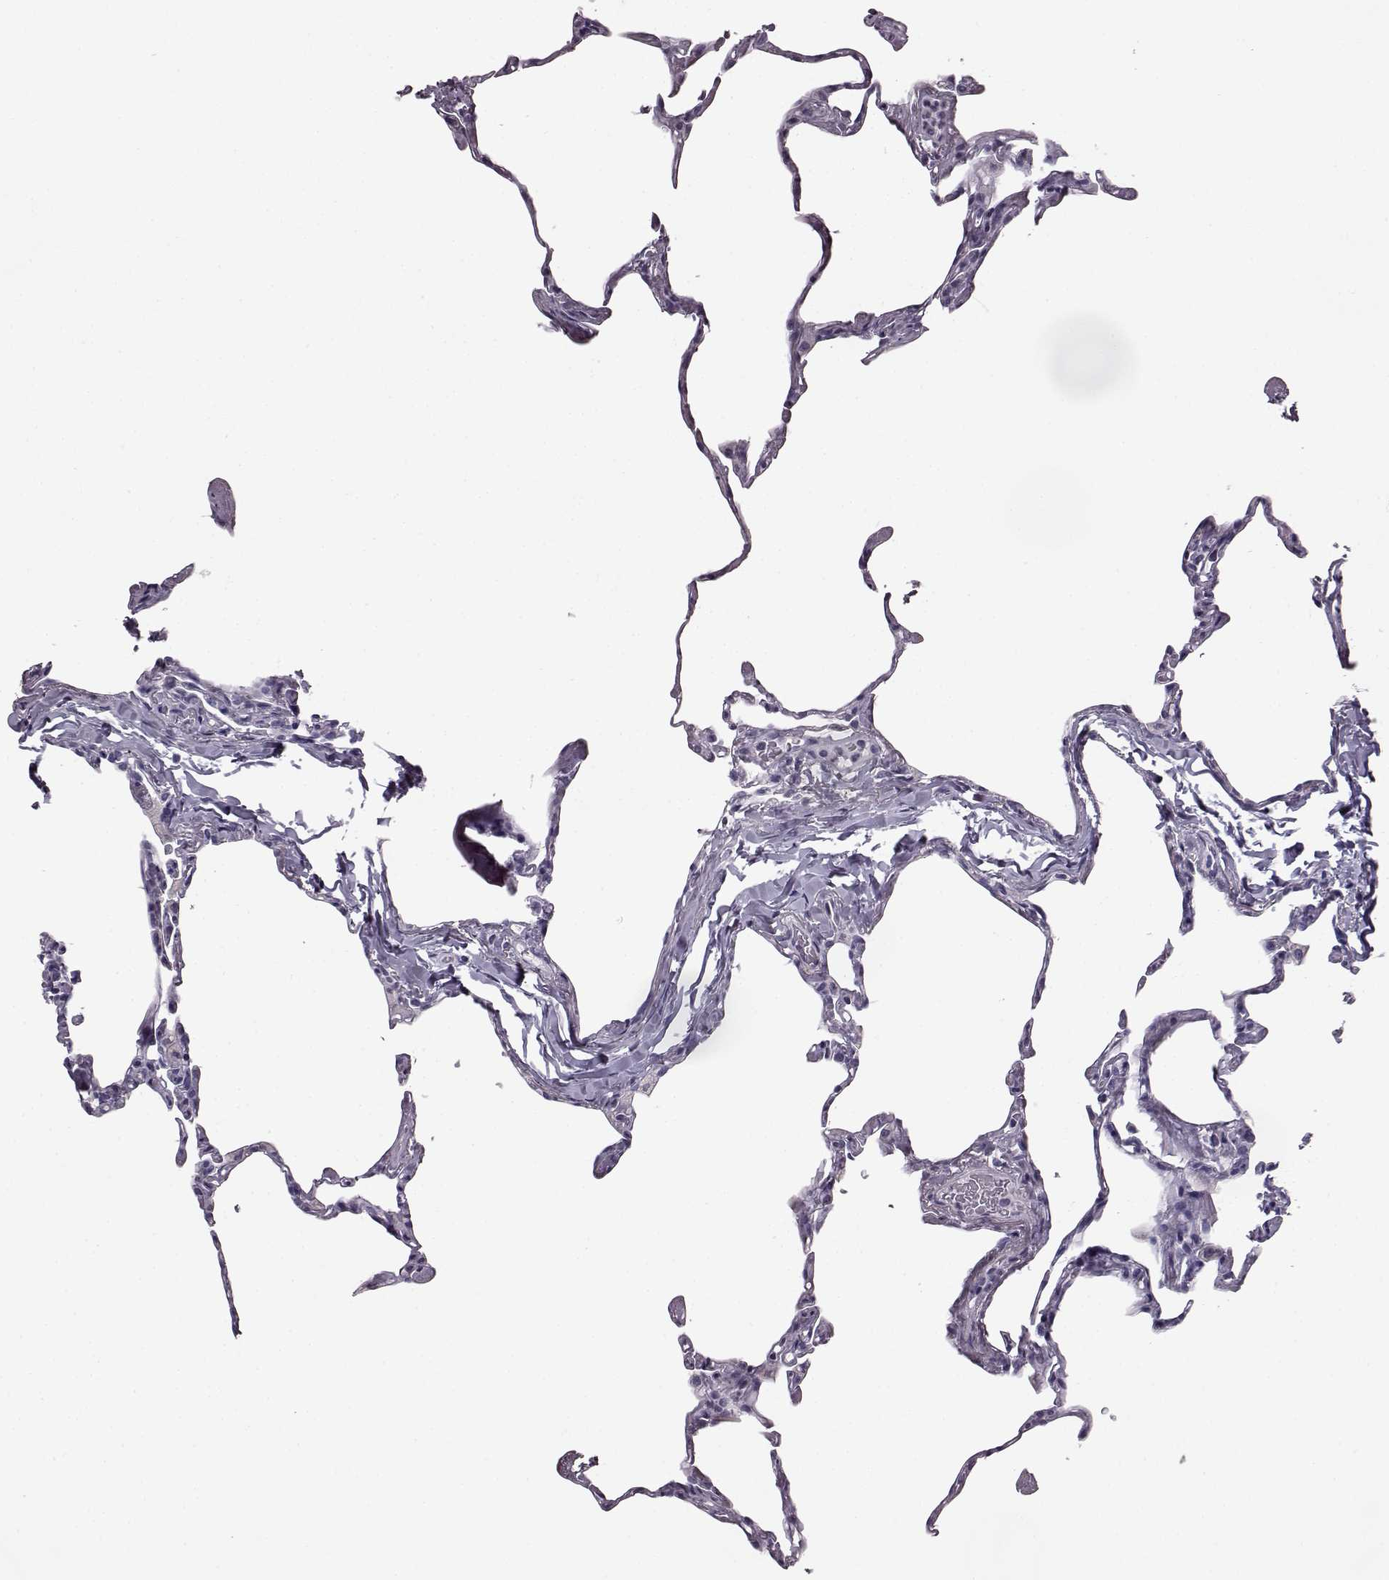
{"staining": {"intensity": "negative", "quantity": "none", "location": "none"}, "tissue": "lung", "cell_type": "Alveolar cells", "image_type": "normal", "snomed": [{"axis": "morphology", "description": "Normal tissue, NOS"}, {"axis": "topography", "description": "Lung"}], "caption": "Protein analysis of unremarkable lung reveals no significant positivity in alveolar cells. (Immunohistochemistry, brightfield microscopy, high magnification).", "gene": "ODAD4", "patient": {"sex": "male", "age": 65}}